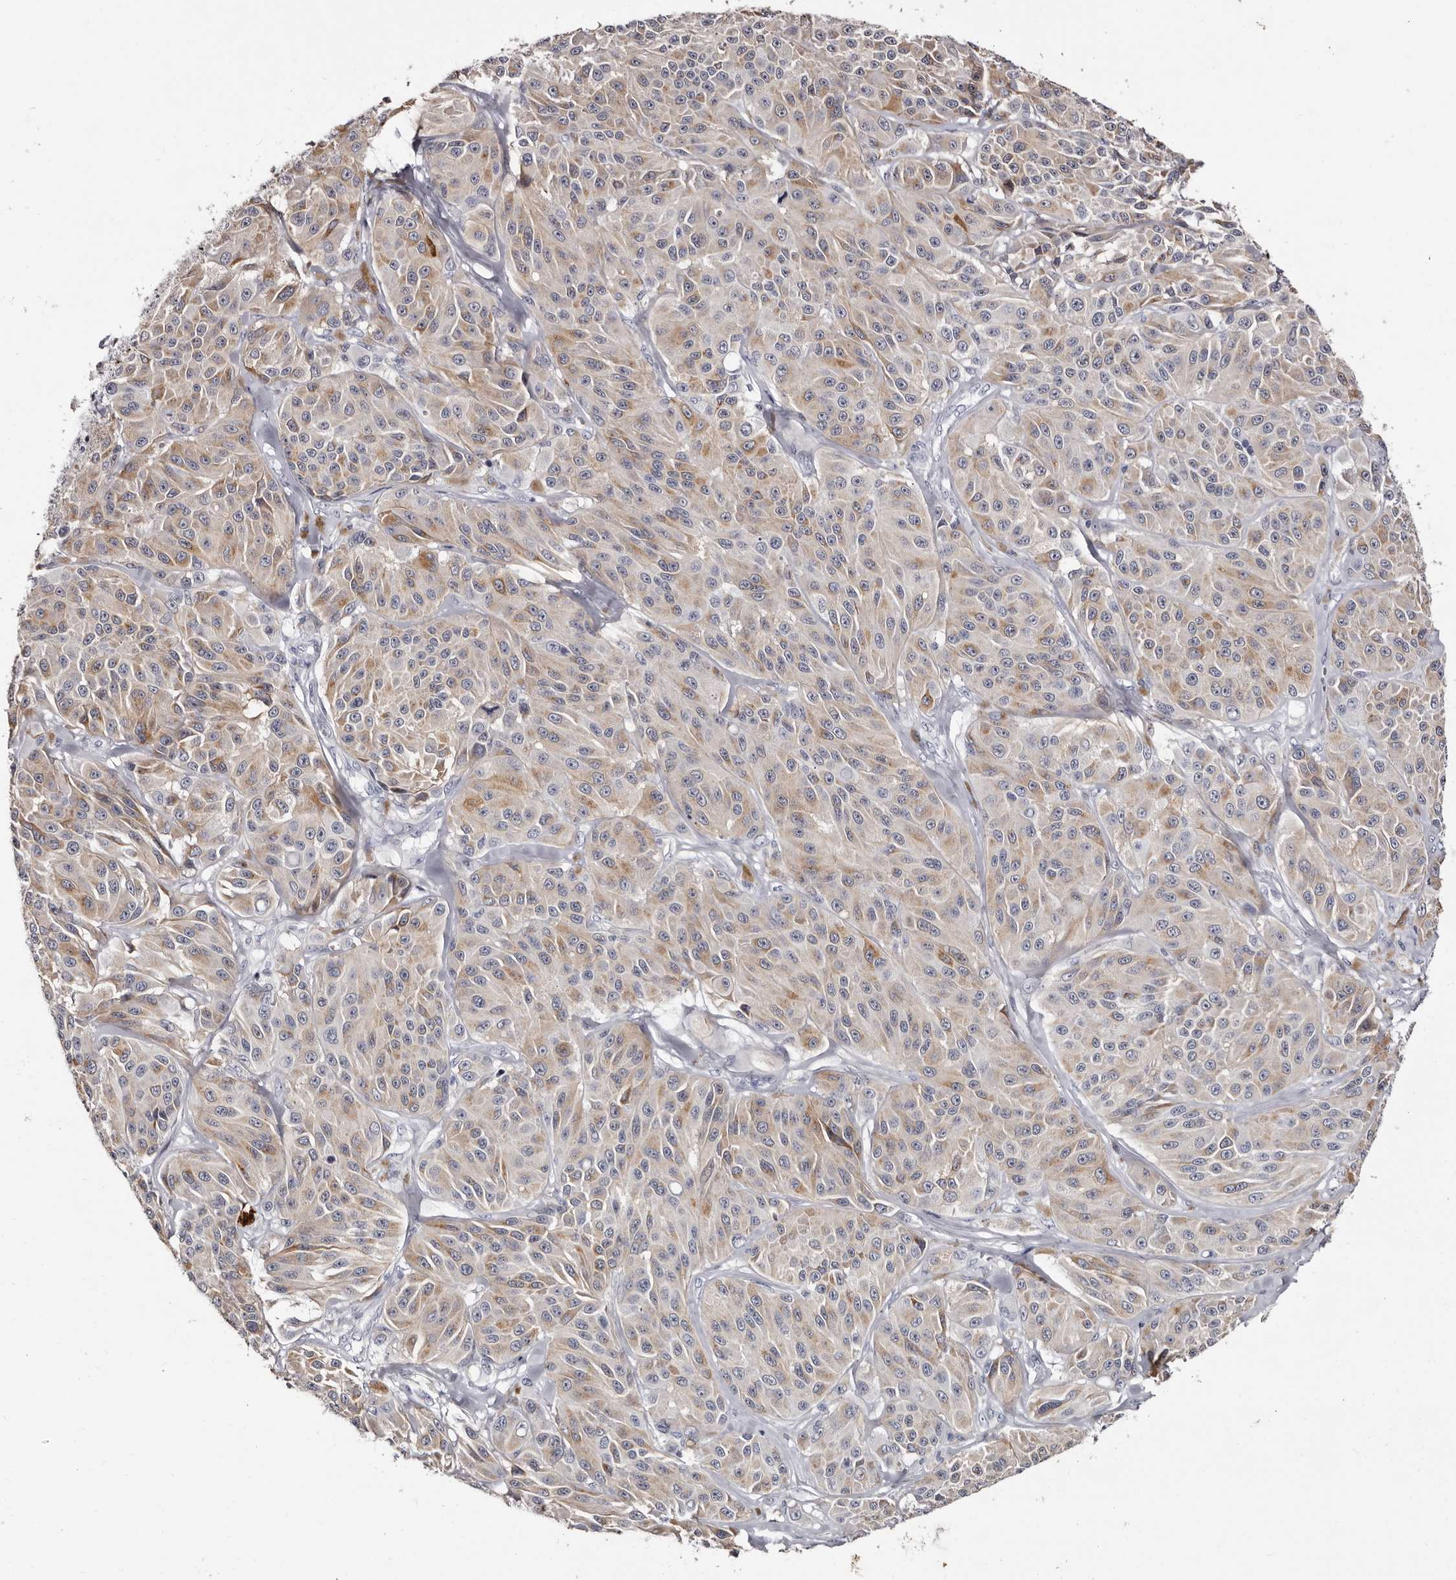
{"staining": {"intensity": "weak", "quantity": ">75%", "location": "cytoplasmic/membranous"}, "tissue": "melanoma", "cell_type": "Tumor cells", "image_type": "cancer", "snomed": [{"axis": "morphology", "description": "Malignant melanoma, NOS"}, {"axis": "topography", "description": "Skin"}], "caption": "Malignant melanoma stained with immunohistochemistry displays weak cytoplasmic/membranous positivity in about >75% of tumor cells.", "gene": "TBC1D22B", "patient": {"sex": "male", "age": 84}}